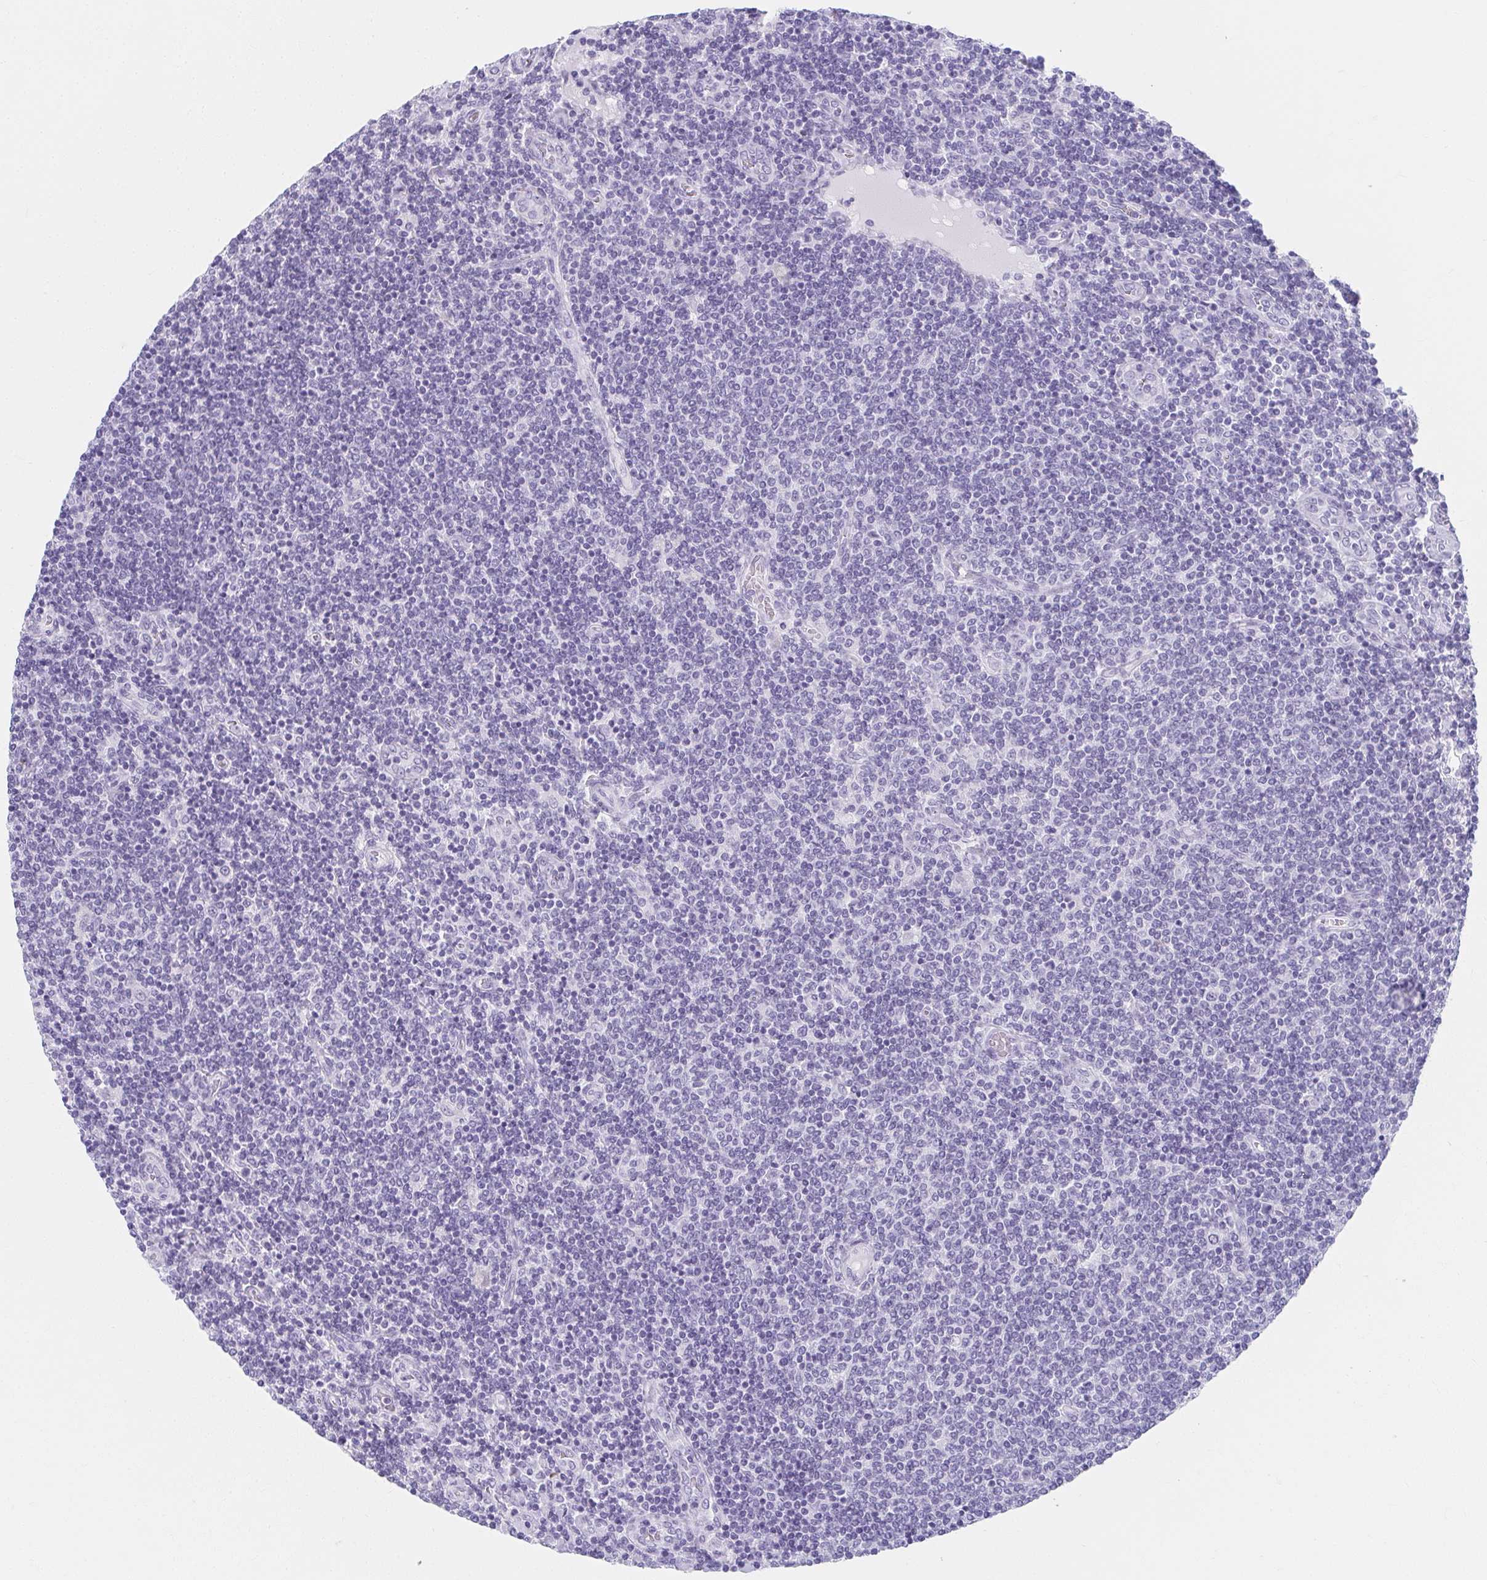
{"staining": {"intensity": "negative", "quantity": "none", "location": "none"}, "tissue": "lymphoma", "cell_type": "Tumor cells", "image_type": "cancer", "snomed": [{"axis": "morphology", "description": "Malignant lymphoma, non-Hodgkin's type, Low grade"}, {"axis": "topography", "description": "Lymph node"}], "caption": "Immunohistochemical staining of low-grade malignant lymphoma, non-Hodgkin's type exhibits no significant positivity in tumor cells. The staining was performed using DAB to visualize the protein expression in brown, while the nuclei were stained in blue with hematoxylin (Magnification: 20x).", "gene": "MOBP", "patient": {"sex": "male", "age": 52}}